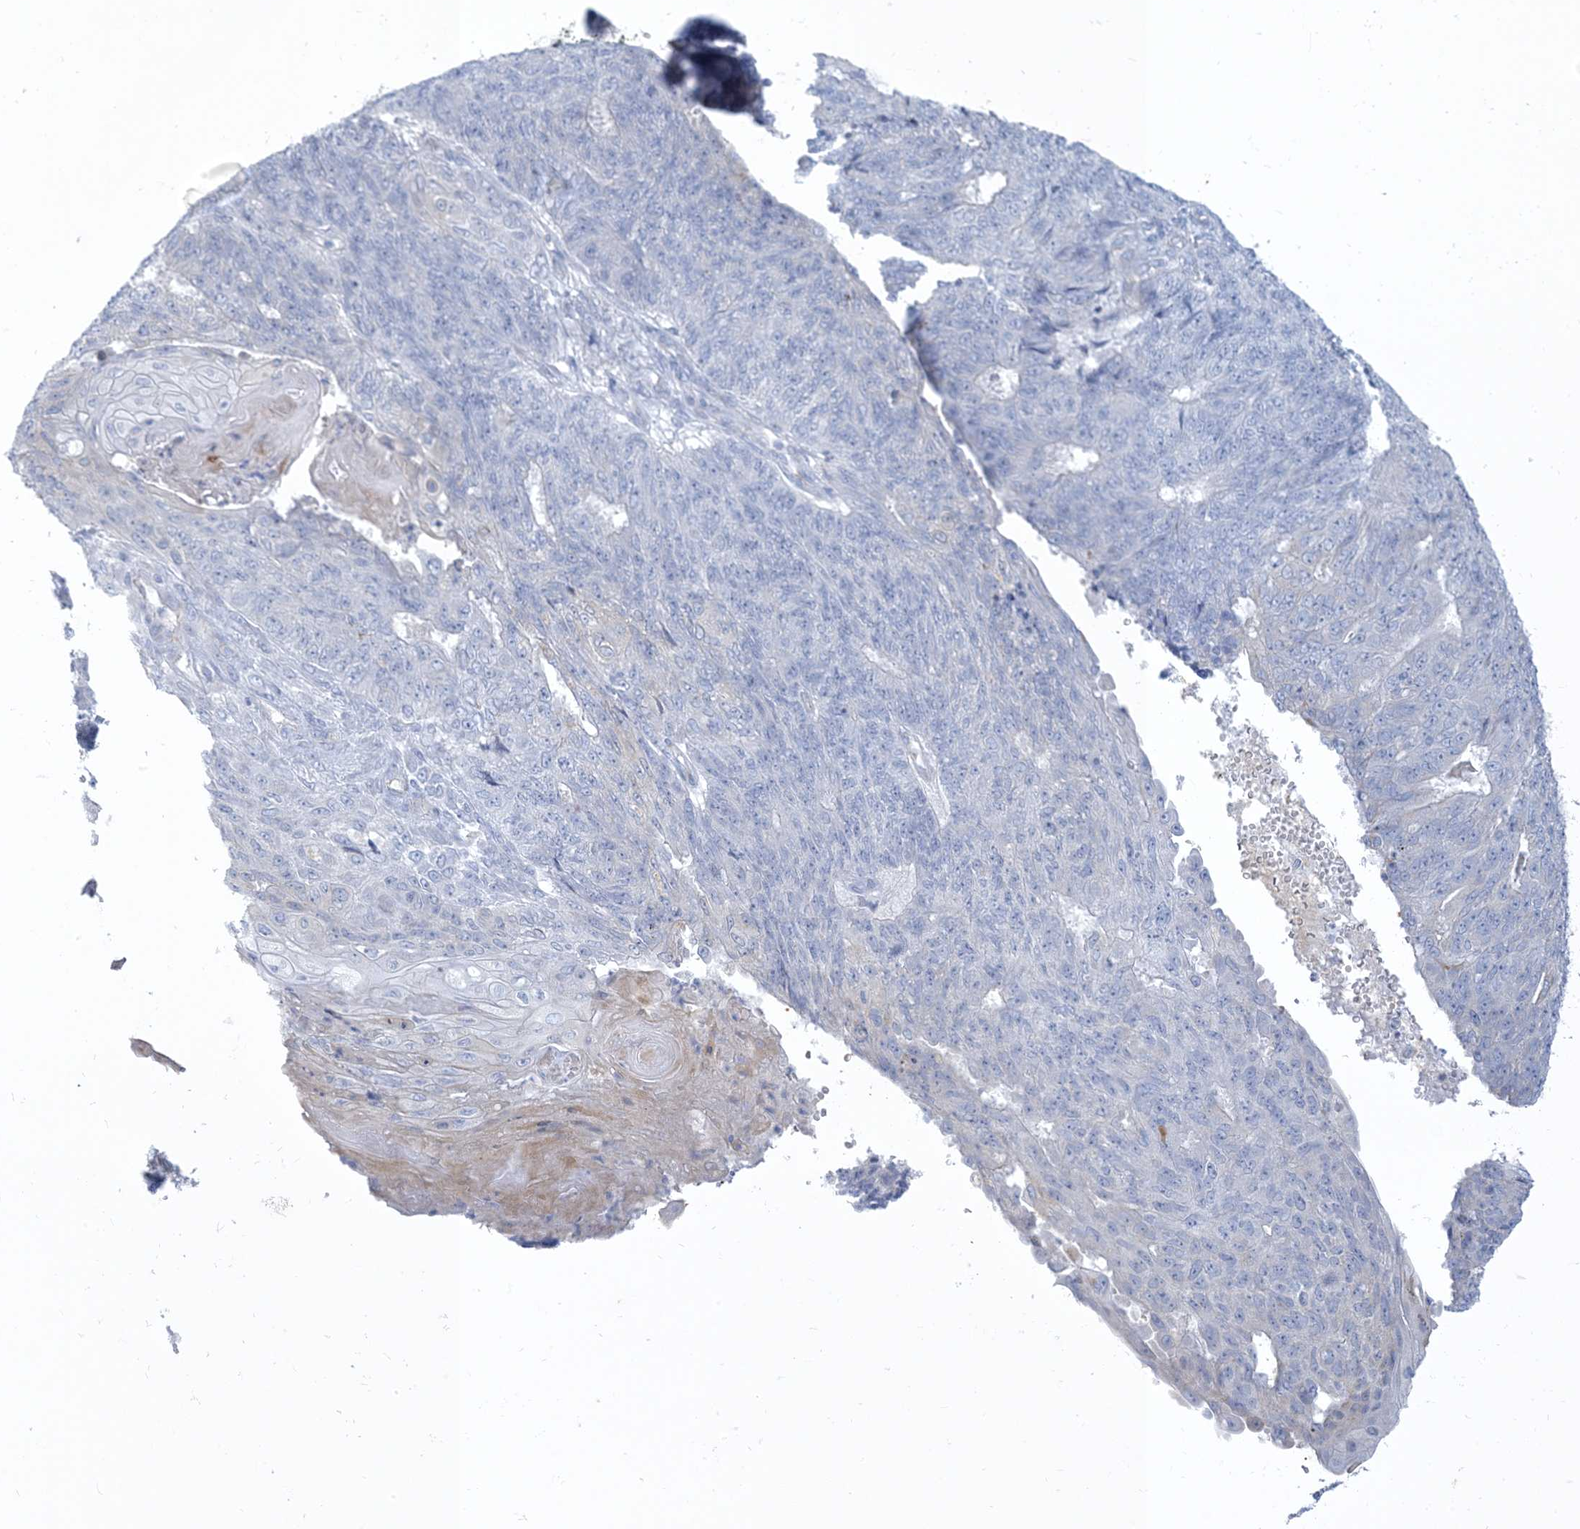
{"staining": {"intensity": "negative", "quantity": "none", "location": "none"}, "tissue": "endometrial cancer", "cell_type": "Tumor cells", "image_type": "cancer", "snomed": [{"axis": "morphology", "description": "Adenocarcinoma, NOS"}, {"axis": "topography", "description": "Endometrium"}], "caption": "DAB (3,3'-diaminobenzidine) immunohistochemical staining of human adenocarcinoma (endometrial) shows no significant expression in tumor cells.", "gene": "XIRP2", "patient": {"sex": "female", "age": 32}}